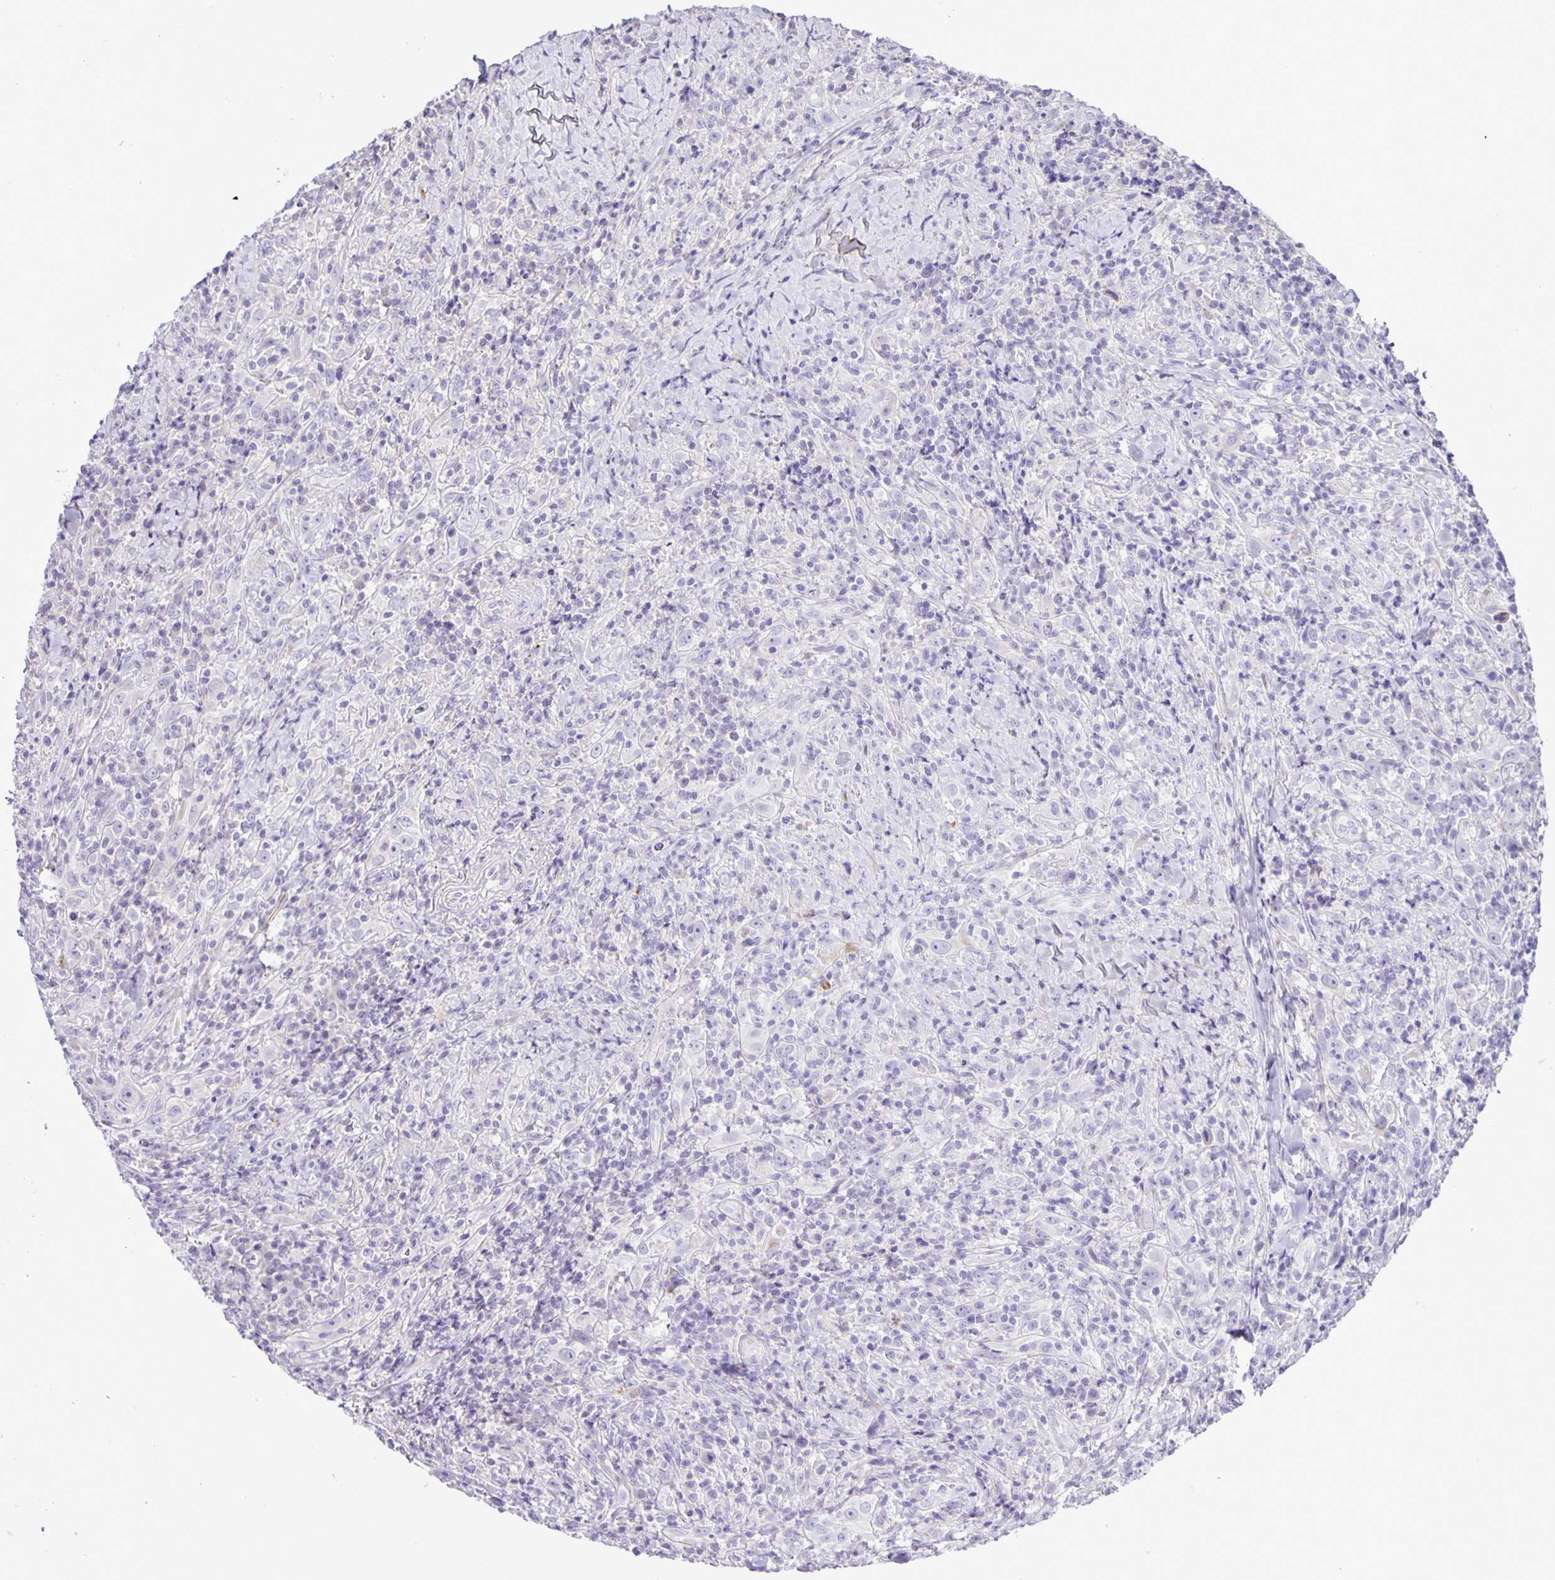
{"staining": {"intensity": "negative", "quantity": "none", "location": "none"}, "tissue": "head and neck cancer", "cell_type": "Tumor cells", "image_type": "cancer", "snomed": [{"axis": "morphology", "description": "Squamous cell carcinoma, NOS"}, {"axis": "topography", "description": "Head-Neck"}], "caption": "The immunohistochemistry (IHC) histopathology image has no significant staining in tumor cells of squamous cell carcinoma (head and neck) tissue.", "gene": "ADCK1", "patient": {"sex": "female", "age": 95}}